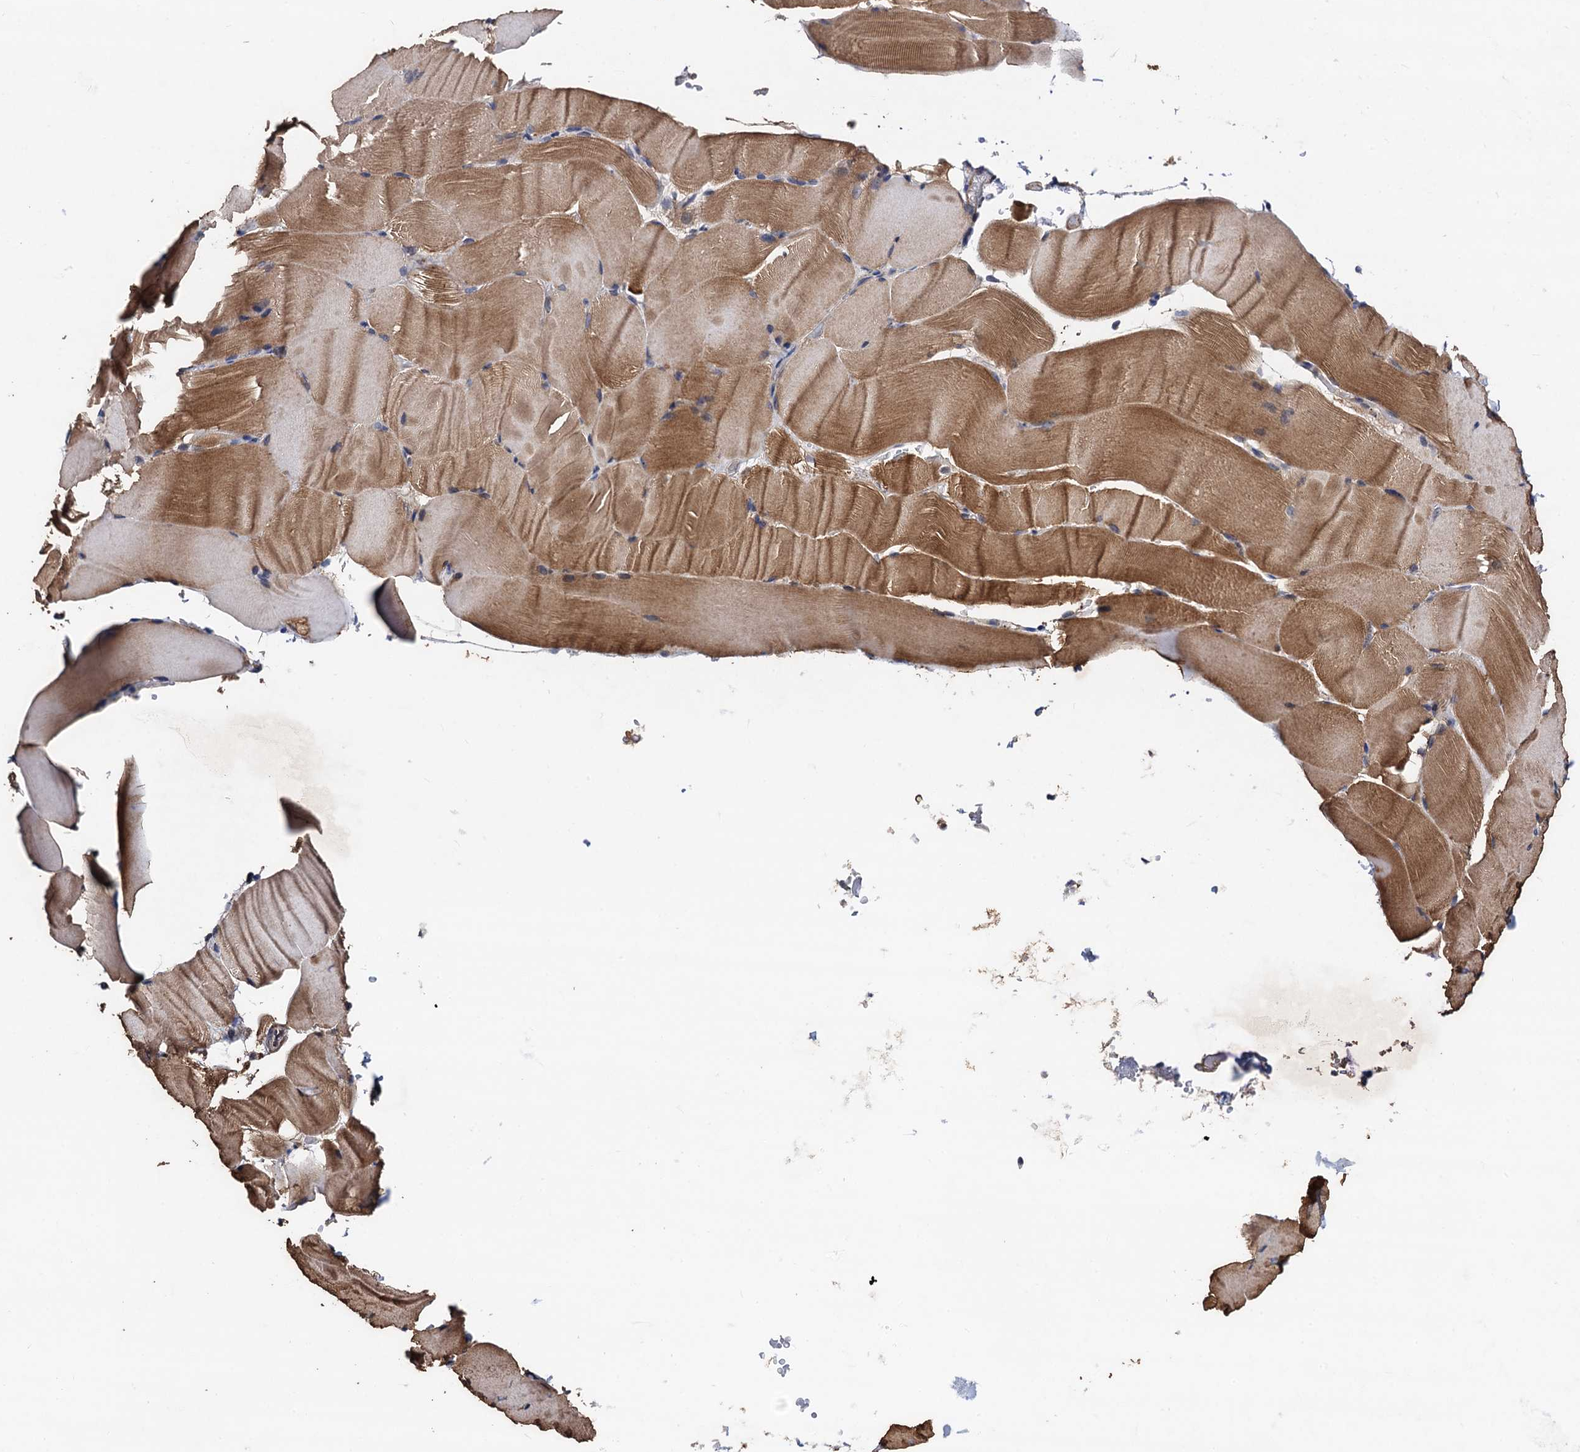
{"staining": {"intensity": "moderate", "quantity": "25%-75%", "location": "cytoplasmic/membranous"}, "tissue": "skeletal muscle", "cell_type": "Myocytes", "image_type": "normal", "snomed": [{"axis": "morphology", "description": "Normal tissue, NOS"}, {"axis": "topography", "description": "Skeletal muscle"}, {"axis": "topography", "description": "Parathyroid gland"}], "caption": "Protein positivity by immunohistochemistry (IHC) reveals moderate cytoplasmic/membranous positivity in about 25%-75% of myocytes in unremarkable skeletal muscle.", "gene": "PPTC7", "patient": {"sex": "female", "age": 37}}